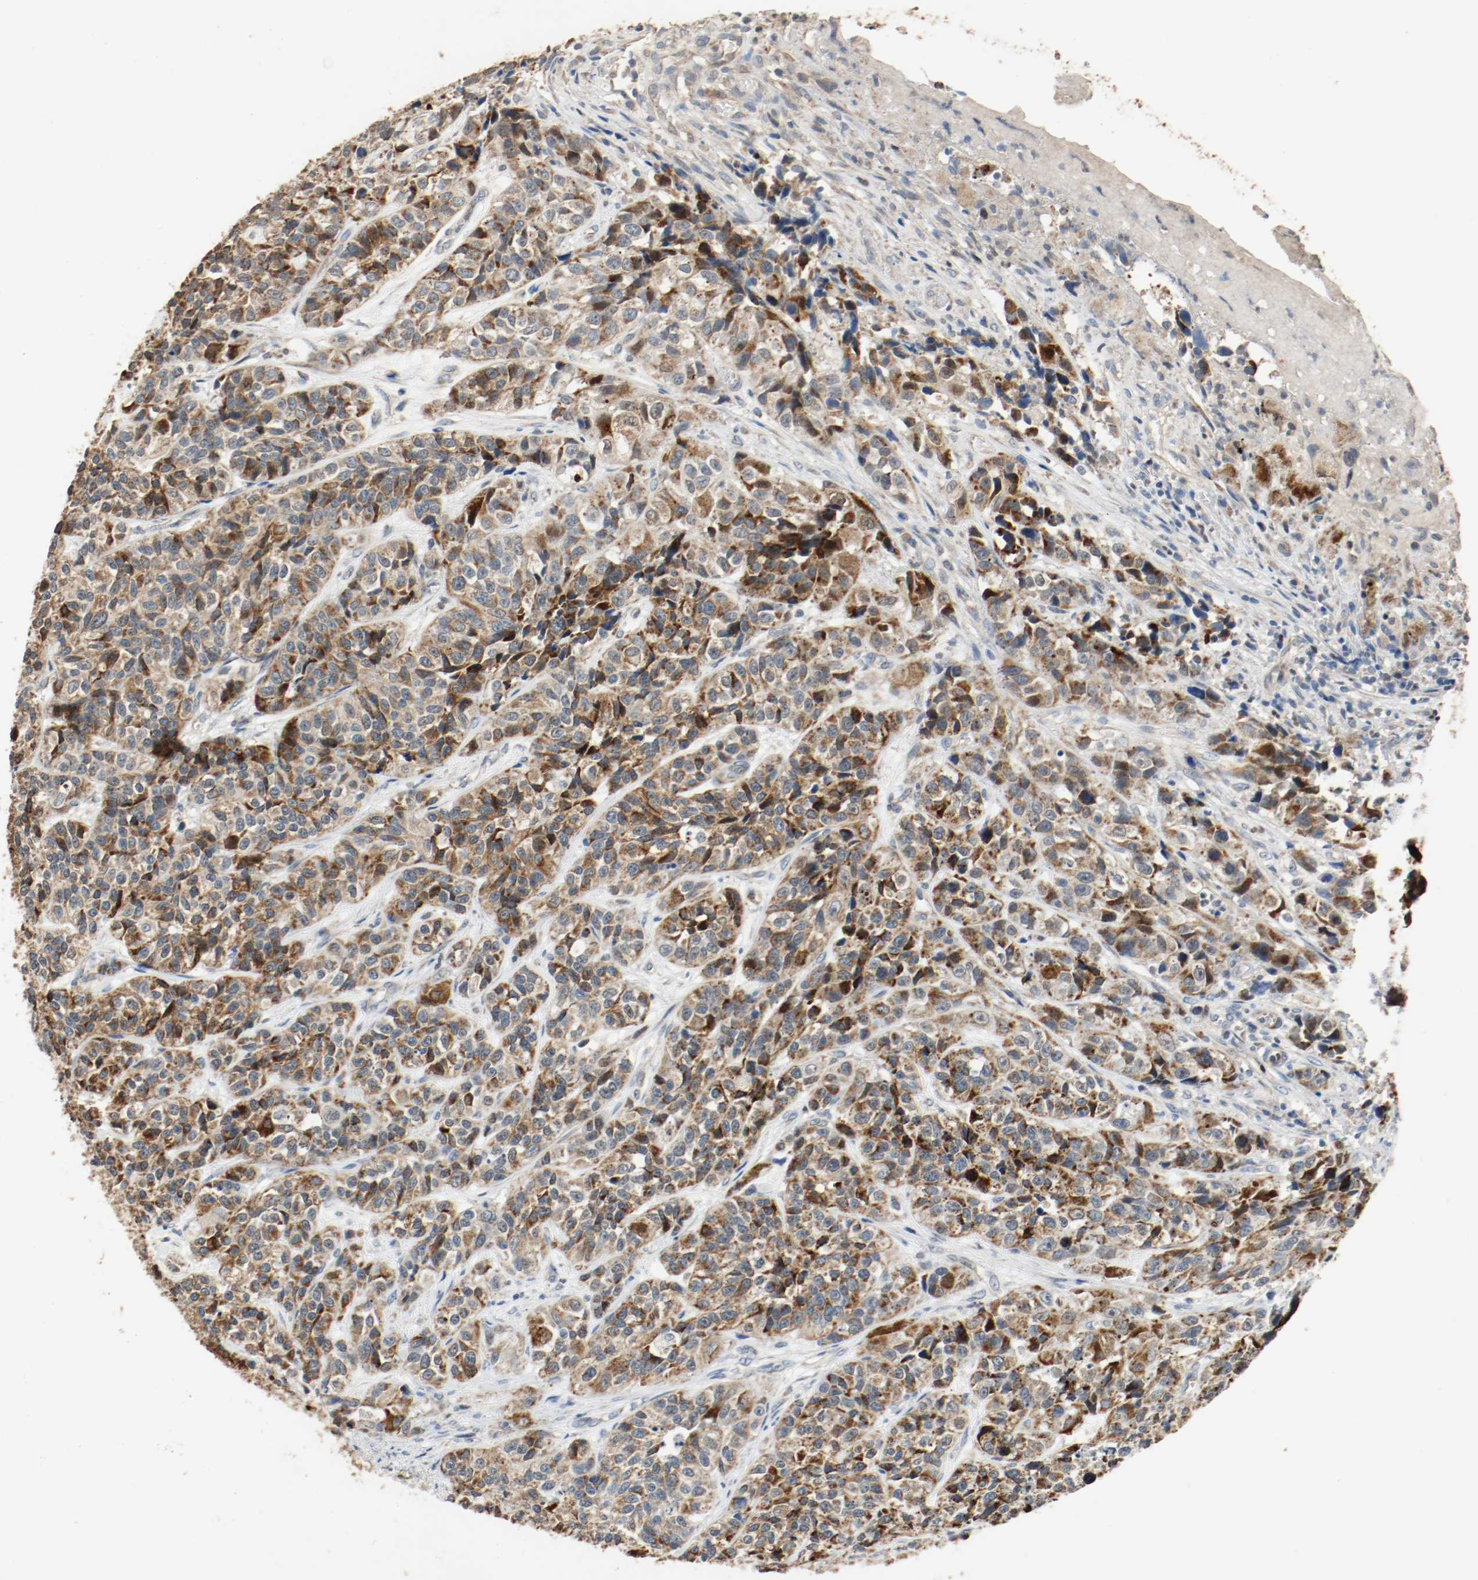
{"staining": {"intensity": "strong", "quantity": ">75%", "location": "cytoplasmic/membranous"}, "tissue": "urothelial cancer", "cell_type": "Tumor cells", "image_type": "cancer", "snomed": [{"axis": "morphology", "description": "Urothelial carcinoma, High grade"}, {"axis": "topography", "description": "Urinary bladder"}], "caption": "Immunohistochemistry staining of urothelial cancer, which reveals high levels of strong cytoplasmic/membranous positivity in about >75% of tumor cells indicating strong cytoplasmic/membranous protein expression. The staining was performed using DAB (brown) for protein detection and nuclei were counterstained in hematoxylin (blue).", "gene": "ALDH4A1", "patient": {"sex": "female", "age": 81}}